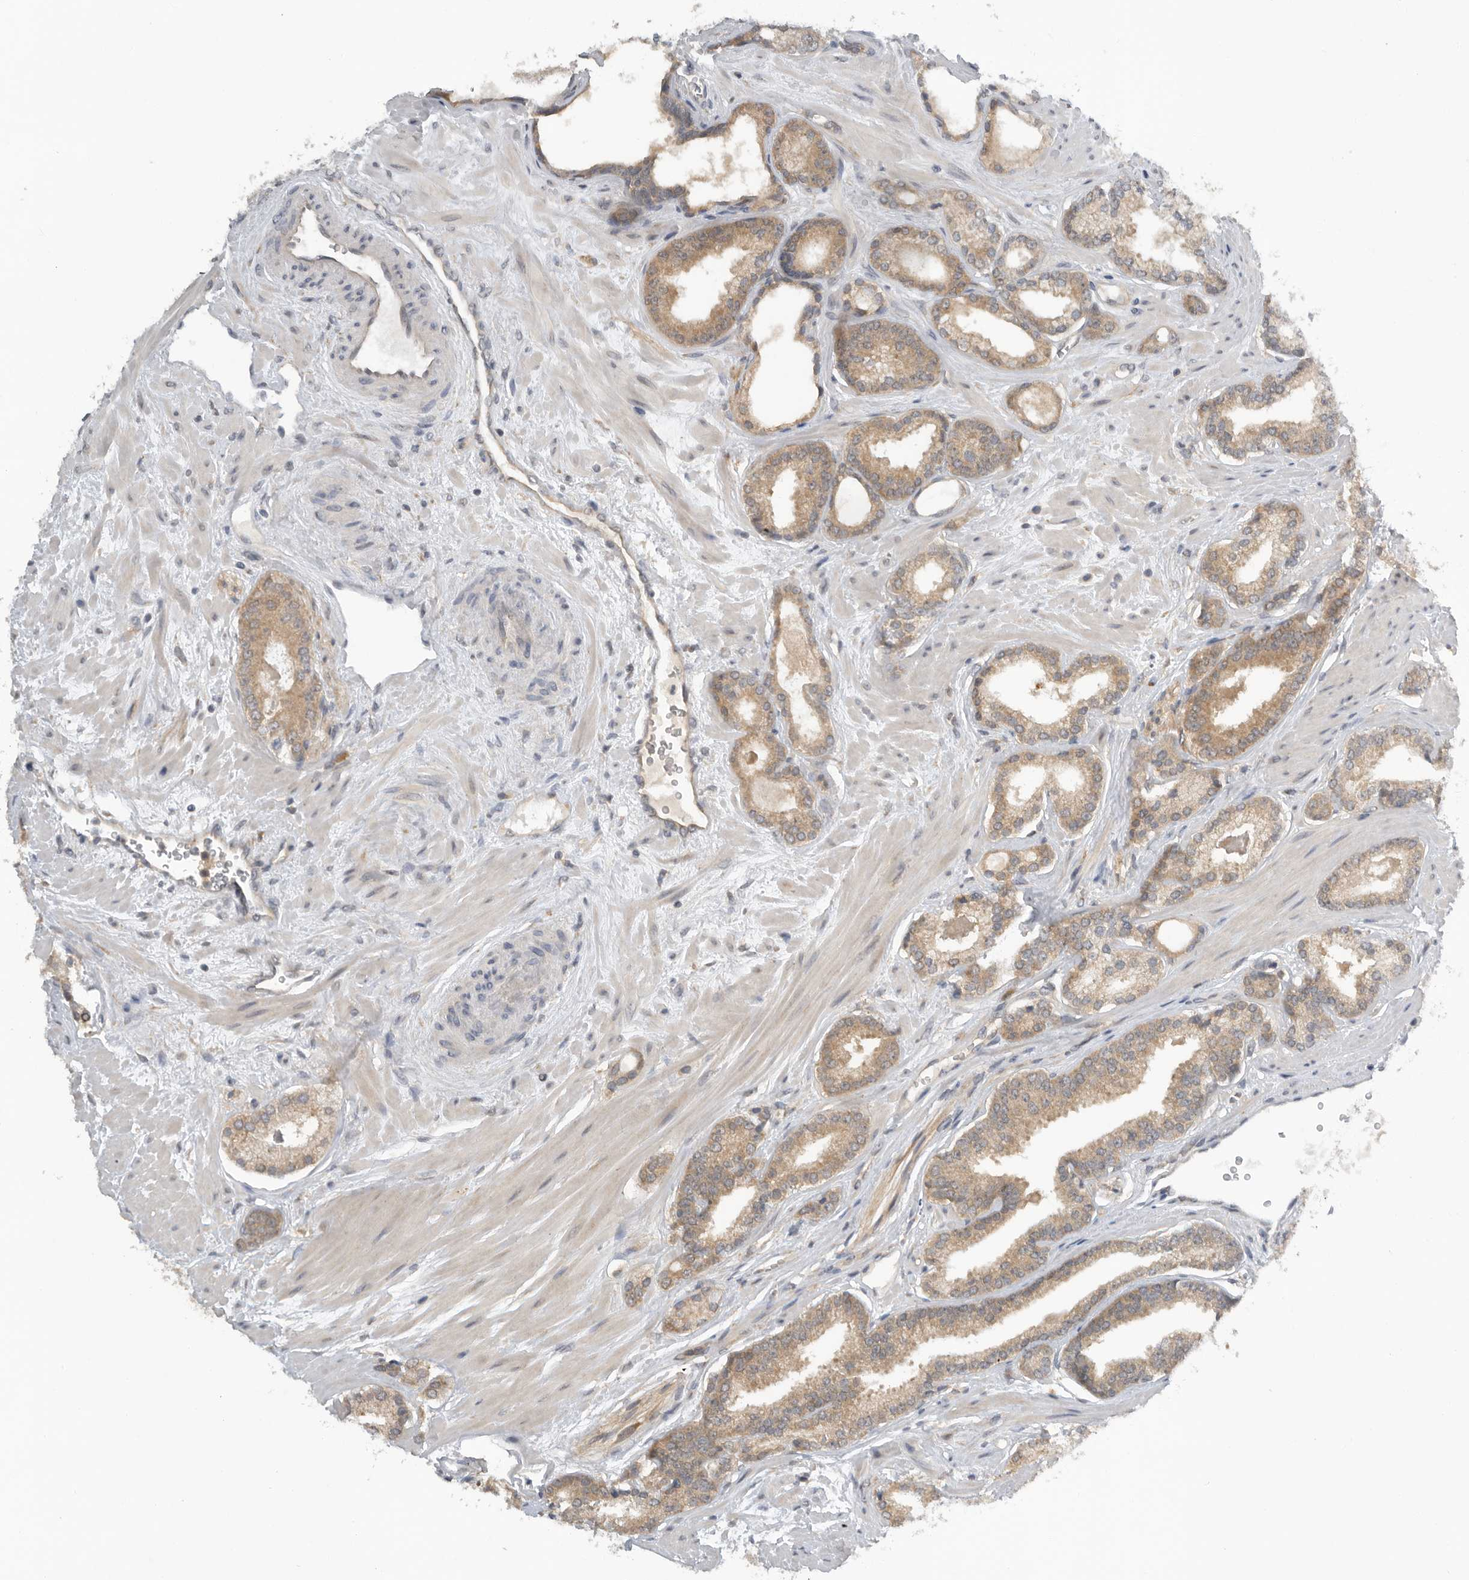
{"staining": {"intensity": "moderate", "quantity": ">75%", "location": "cytoplasmic/membranous"}, "tissue": "prostate cancer", "cell_type": "Tumor cells", "image_type": "cancer", "snomed": [{"axis": "morphology", "description": "Adenocarcinoma, Low grade"}, {"axis": "topography", "description": "Prostate"}], "caption": "The immunohistochemical stain labels moderate cytoplasmic/membranous positivity in tumor cells of prostate cancer (adenocarcinoma (low-grade)) tissue. (Brightfield microscopy of DAB IHC at high magnification).", "gene": "AASDHPPT", "patient": {"sex": "male", "age": 70}}